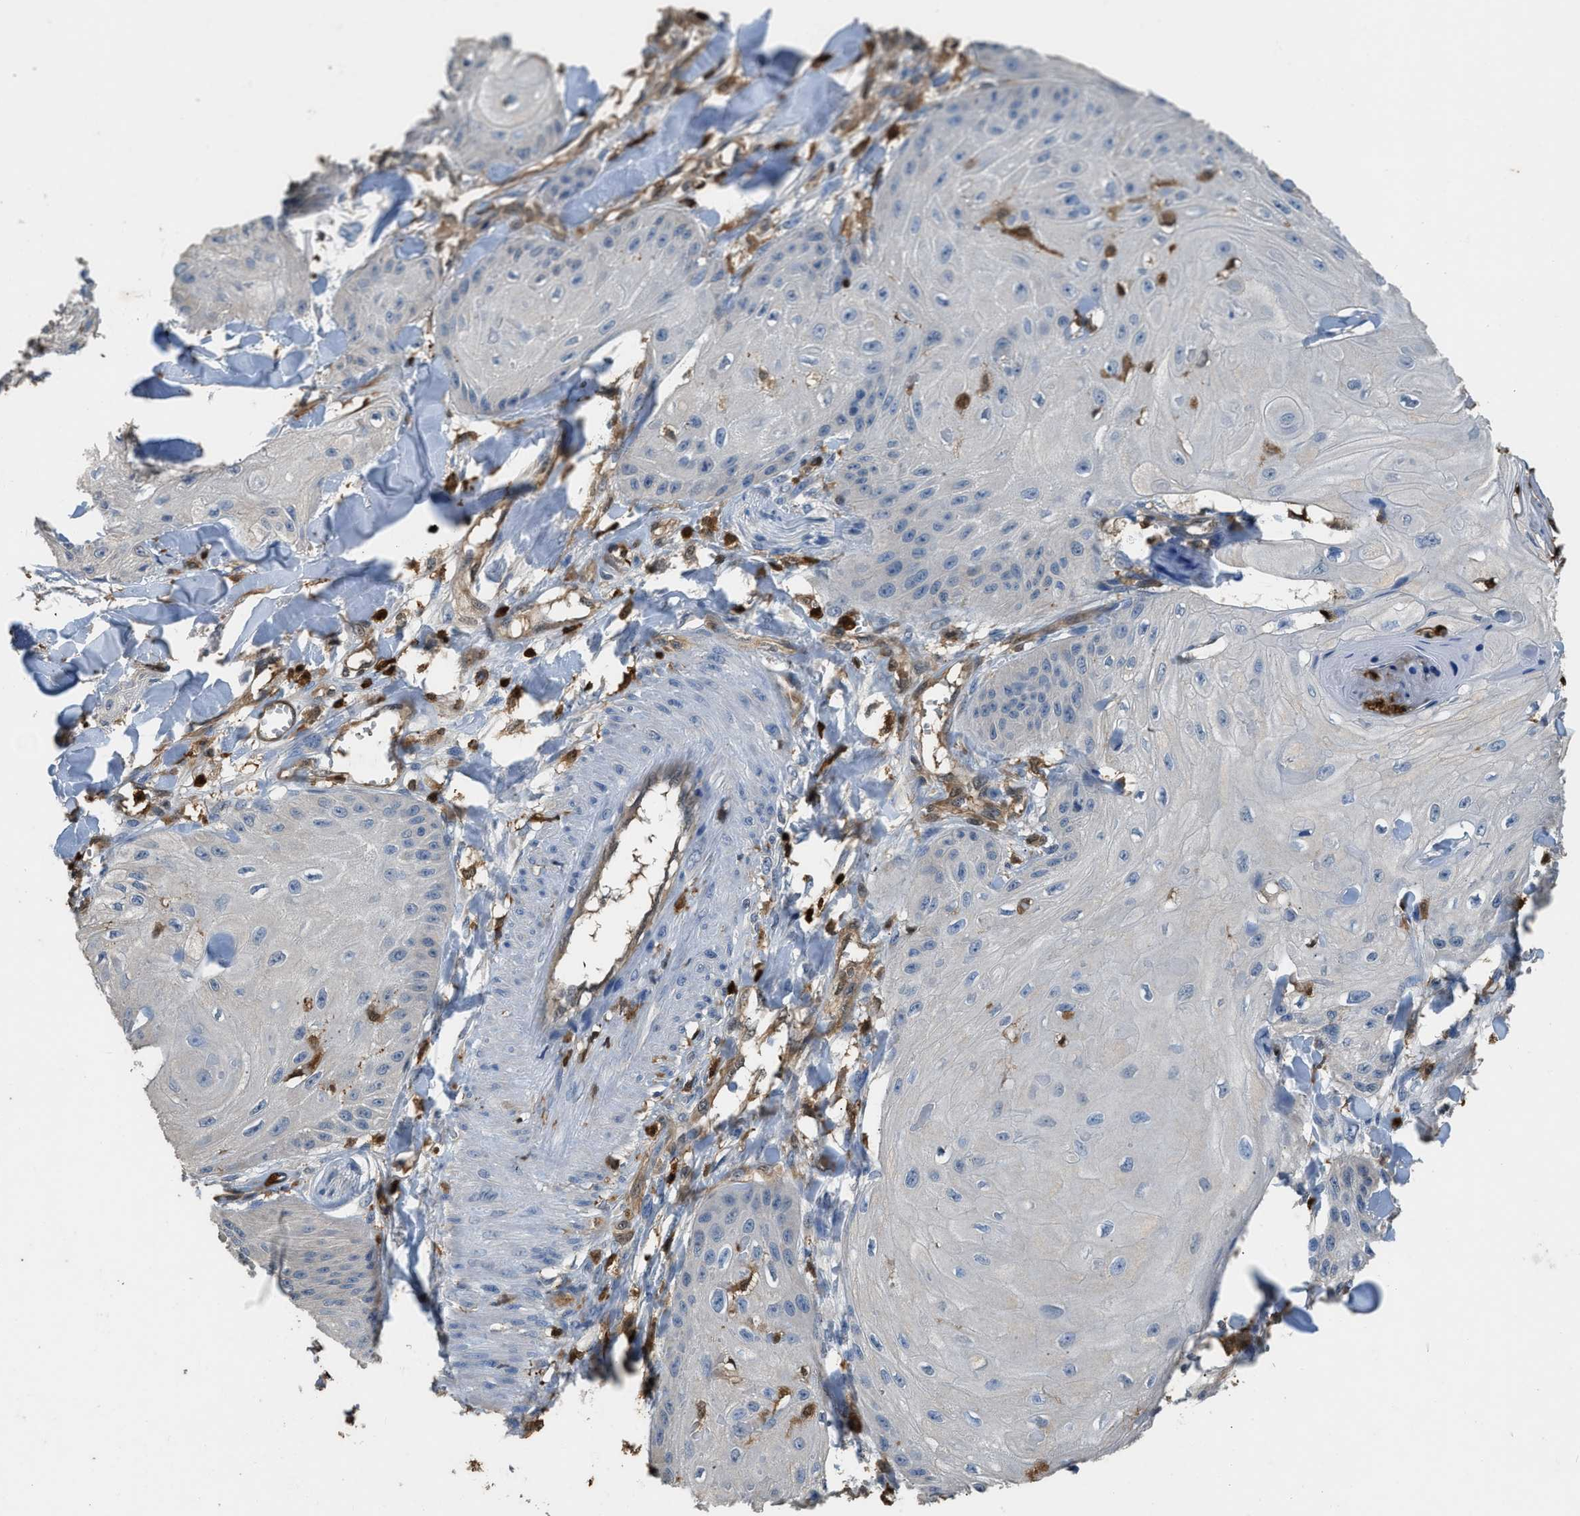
{"staining": {"intensity": "negative", "quantity": "none", "location": "none"}, "tissue": "skin cancer", "cell_type": "Tumor cells", "image_type": "cancer", "snomed": [{"axis": "morphology", "description": "Squamous cell carcinoma, NOS"}, {"axis": "topography", "description": "Skin"}], "caption": "Tumor cells show no significant protein positivity in squamous cell carcinoma (skin).", "gene": "ARHGDIB", "patient": {"sex": "male", "age": 74}}